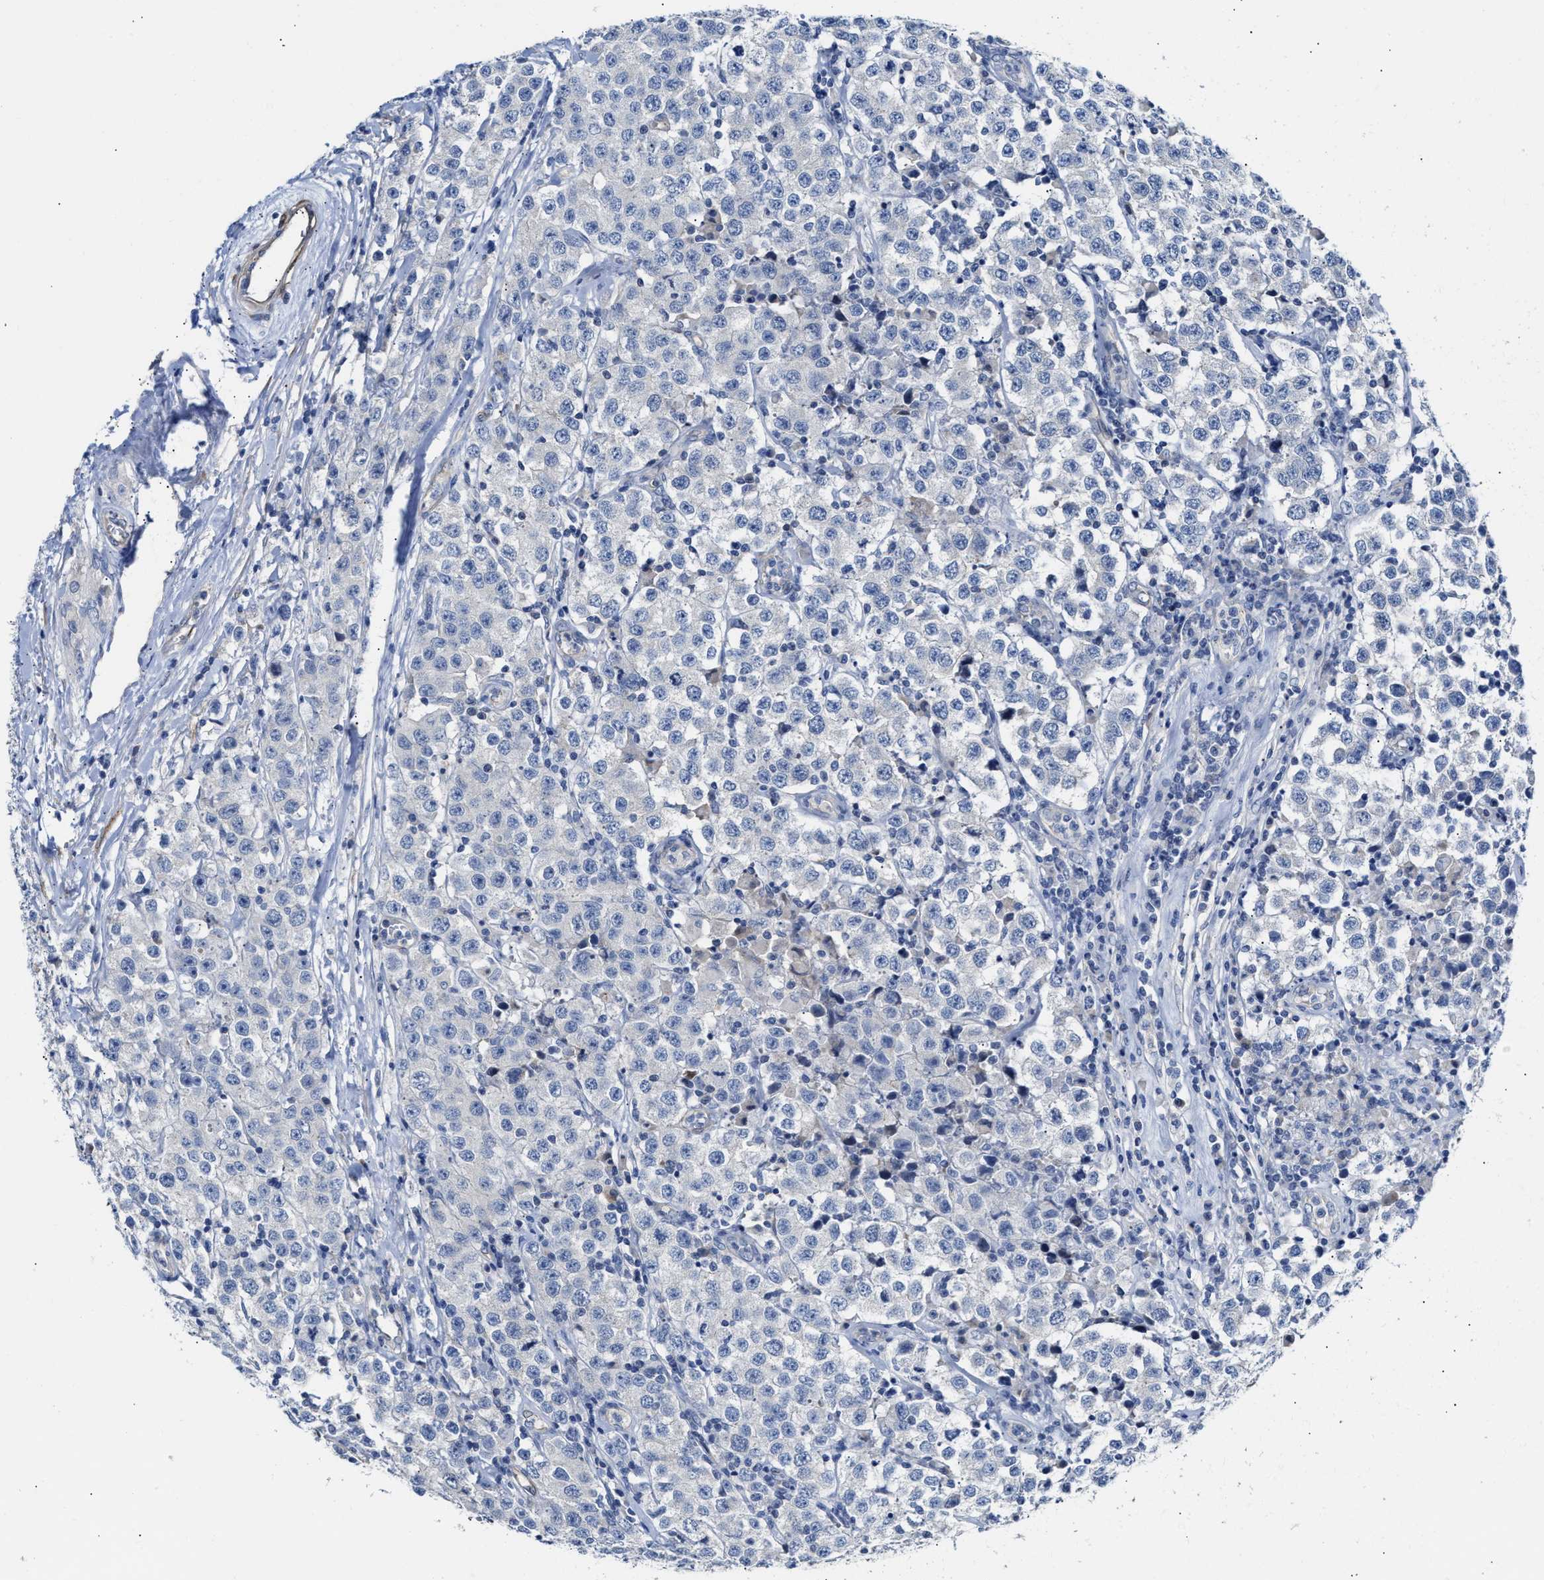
{"staining": {"intensity": "negative", "quantity": "none", "location": "none"}, "tissue": "testis cancer", "cell_type": "Tumor cells", "image_type": "cancer", "snomed": [{"axis": "morphology", "description": "Seminoma, NOS"}, {"axis": "topography", "description": "Testis"}], "caption": "Tumor cells are negative for protein expression in human seminoma (testis).", "gene": "FHL1", "patient": {"sex": "male", "age": 52}}